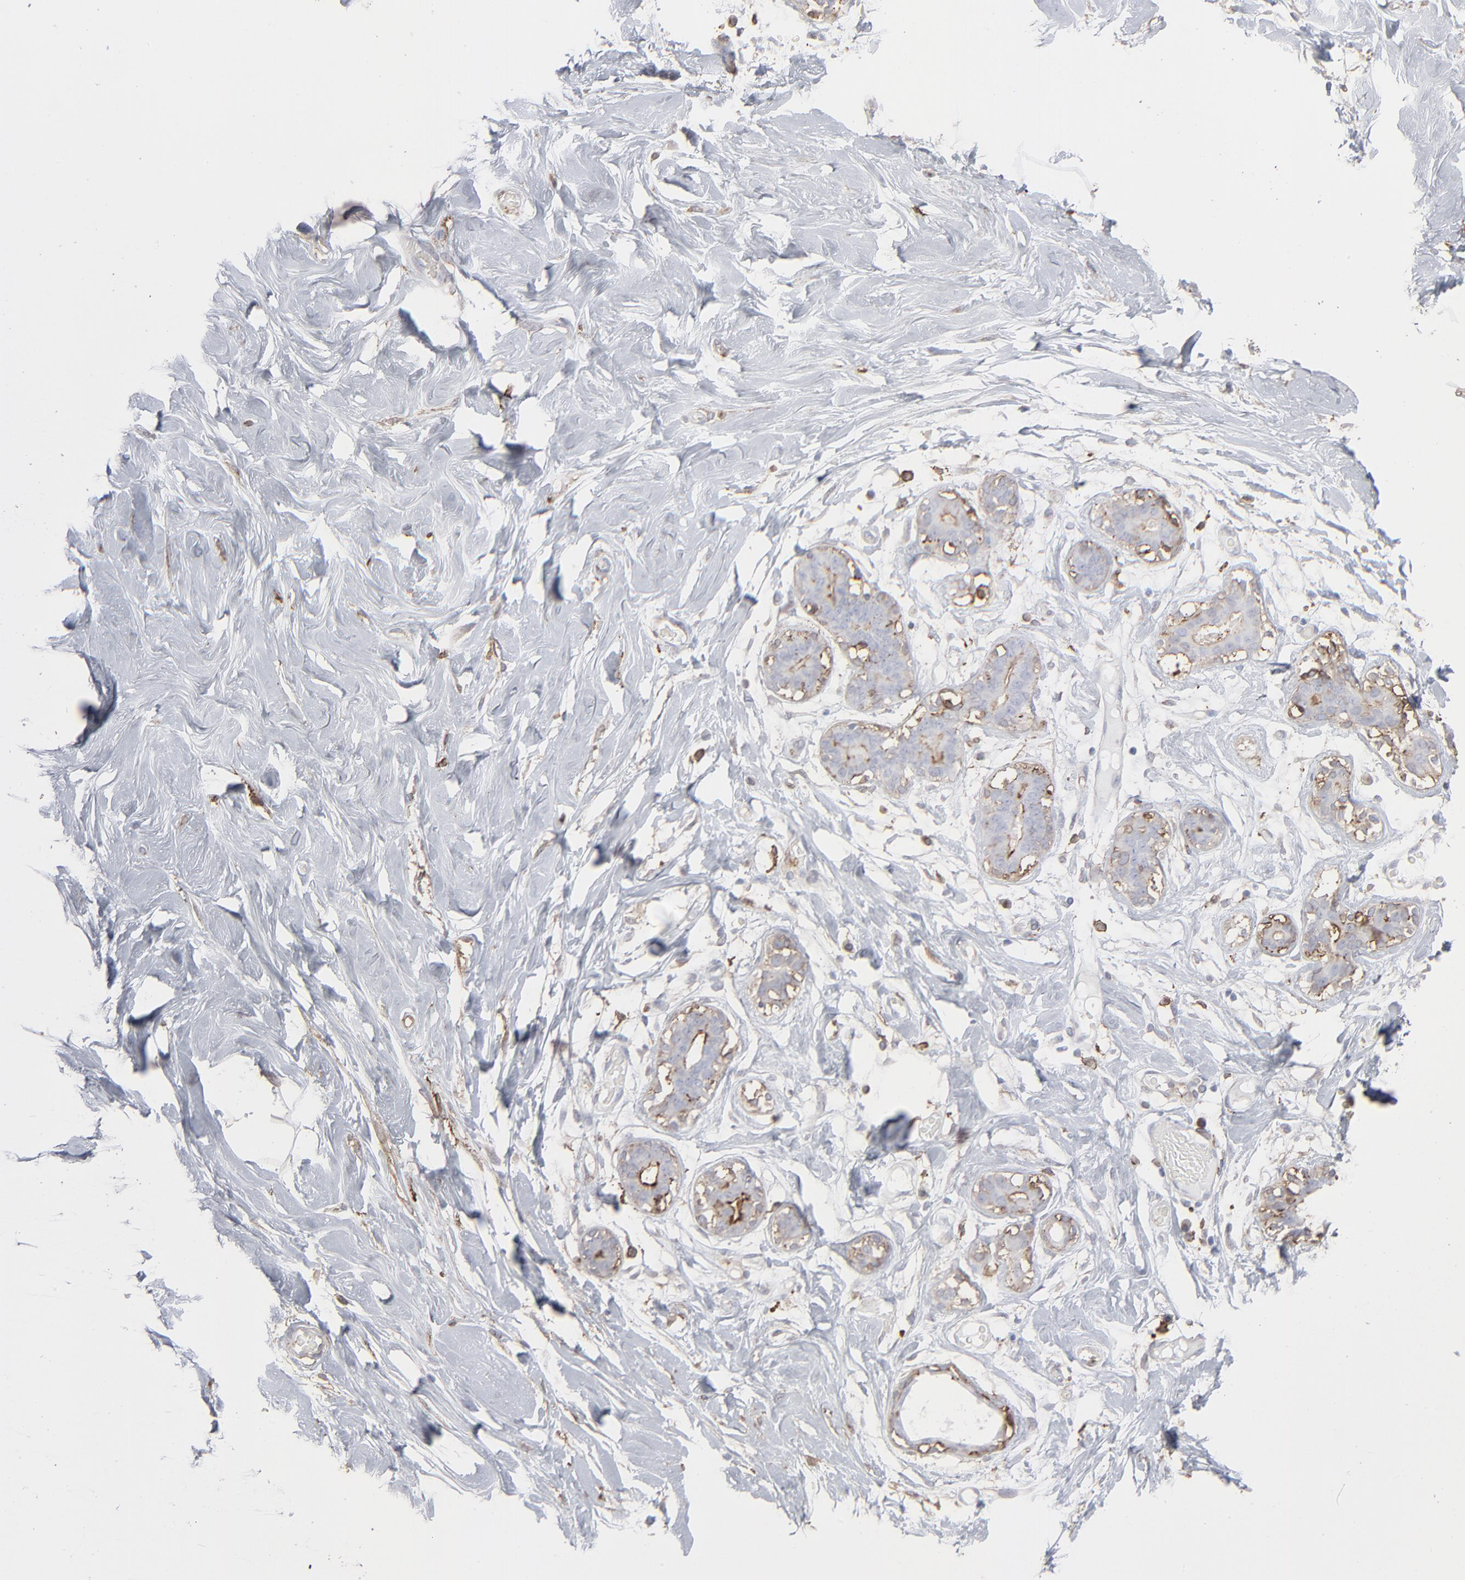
{"staining": {"intensity": "negative", "quantity": "none", "location": "none"}, "tissue": "breast", "cell_type": "Adipocytes", "image_type": "normal", "snomed": [{"axis": "morphology", "description": "Normal tissue, NOS"}, {"axis": "topography", "description": "Breast"}, {"axis": "topography", "description": "Soft tissue"}], "caption": "The photomicrograph demonstrates no staining of adipocytes in normal breast.", "gene": "ANXA5", "patient": {"sex": "female", "age": 25}}